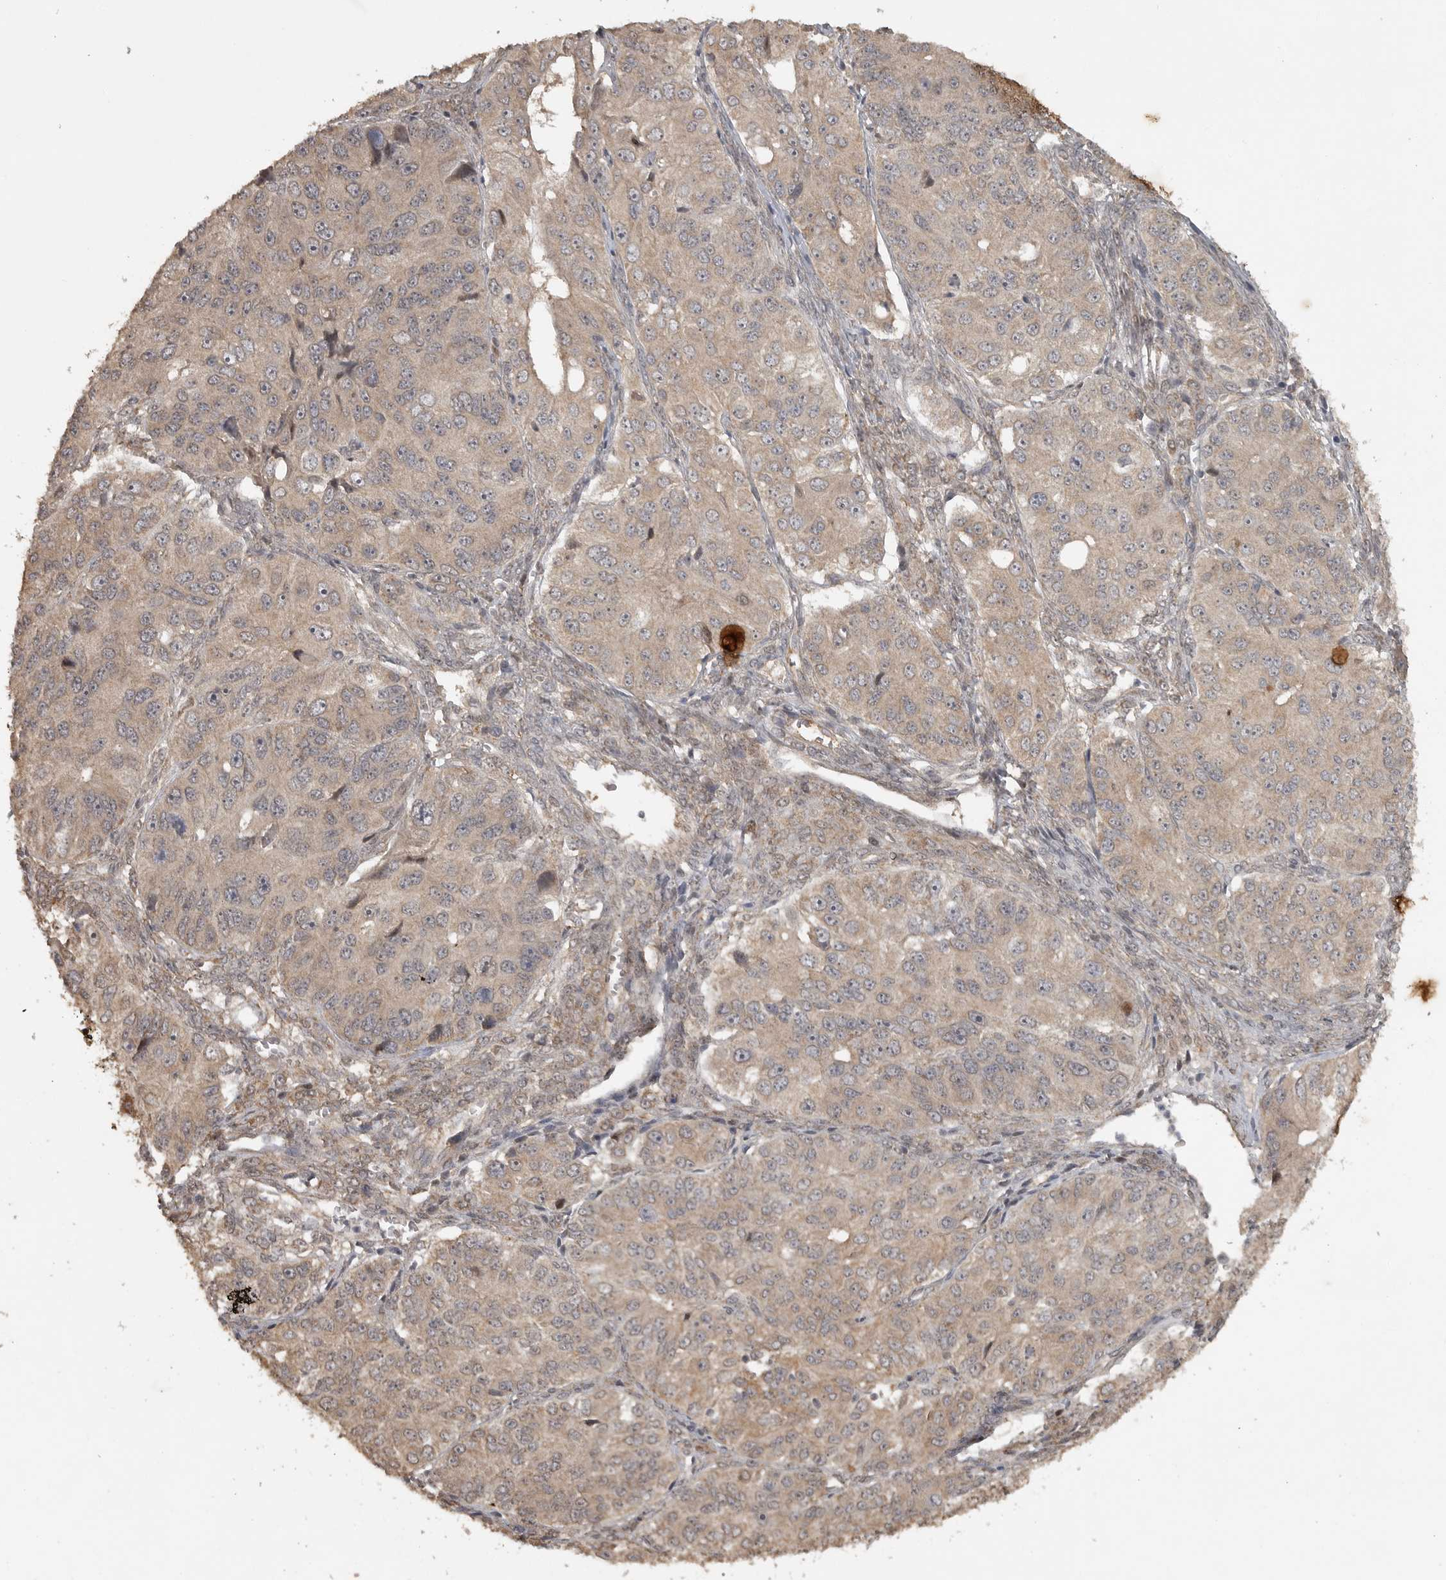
{"staining": {"intensity": "weak", "quantity": ">75%", "location": "cytoplasmic/membranous"}, "tissue": "ovarian cancer", "cell_type": "Tumor cells", "image_type": "cancer", "snomed": [{"axis": "morphology", "description": "Carcinoma, endometroid"}, {"axis": "topography", "description": "Ovary"}], "caption": "Protein analysis of ovarian endometroid carcinoma tissue exhibits weak cytoplasmic/membranous staining in approximately >75% of tumor cells. The staining is performed using DAB brown chromogen to label protein expression. The nuclei are counter-stained blue using hematoxylin.", "gene": "LLGL1", "patient": {"sex": "female", "age": 51}}